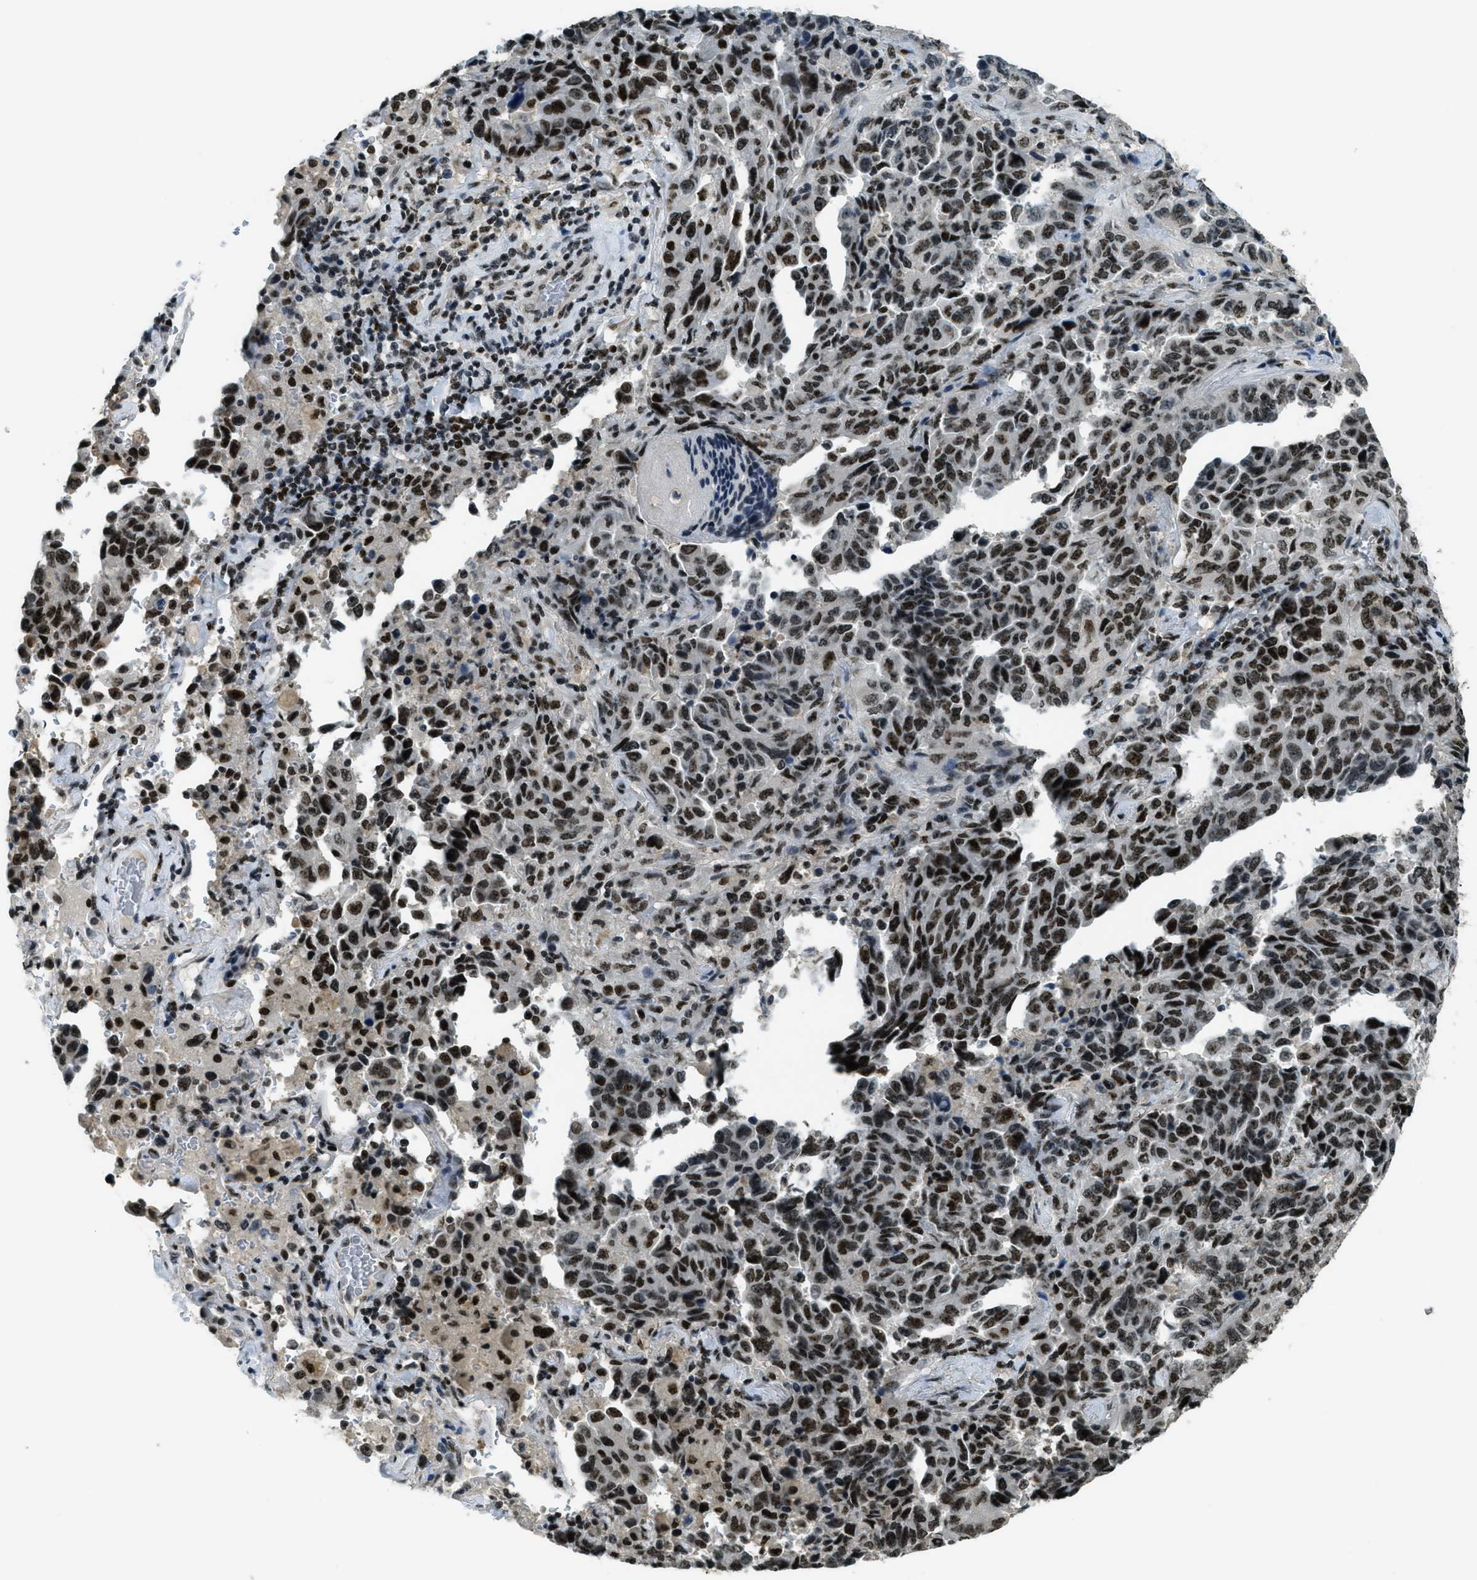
{"staining": {"intensity": "strong", "quantity": ">75%", "location": "nuclear"}, "tissue": "lung cancer", "cell_type": "Tumor cells", "image_type": "cancer", "snomed": [{"axis": "morphology", "description": "Adenocarcinoma, NOS"}, {"axis": "topography", "description": "Lung"}], "caption": "IHC of lung adenocarcinoma shows high levels of strong nuclear positivity in about >75% of tumor cells.", "gene": "SP100", "patient": {"sex": "female", "age": 51}}